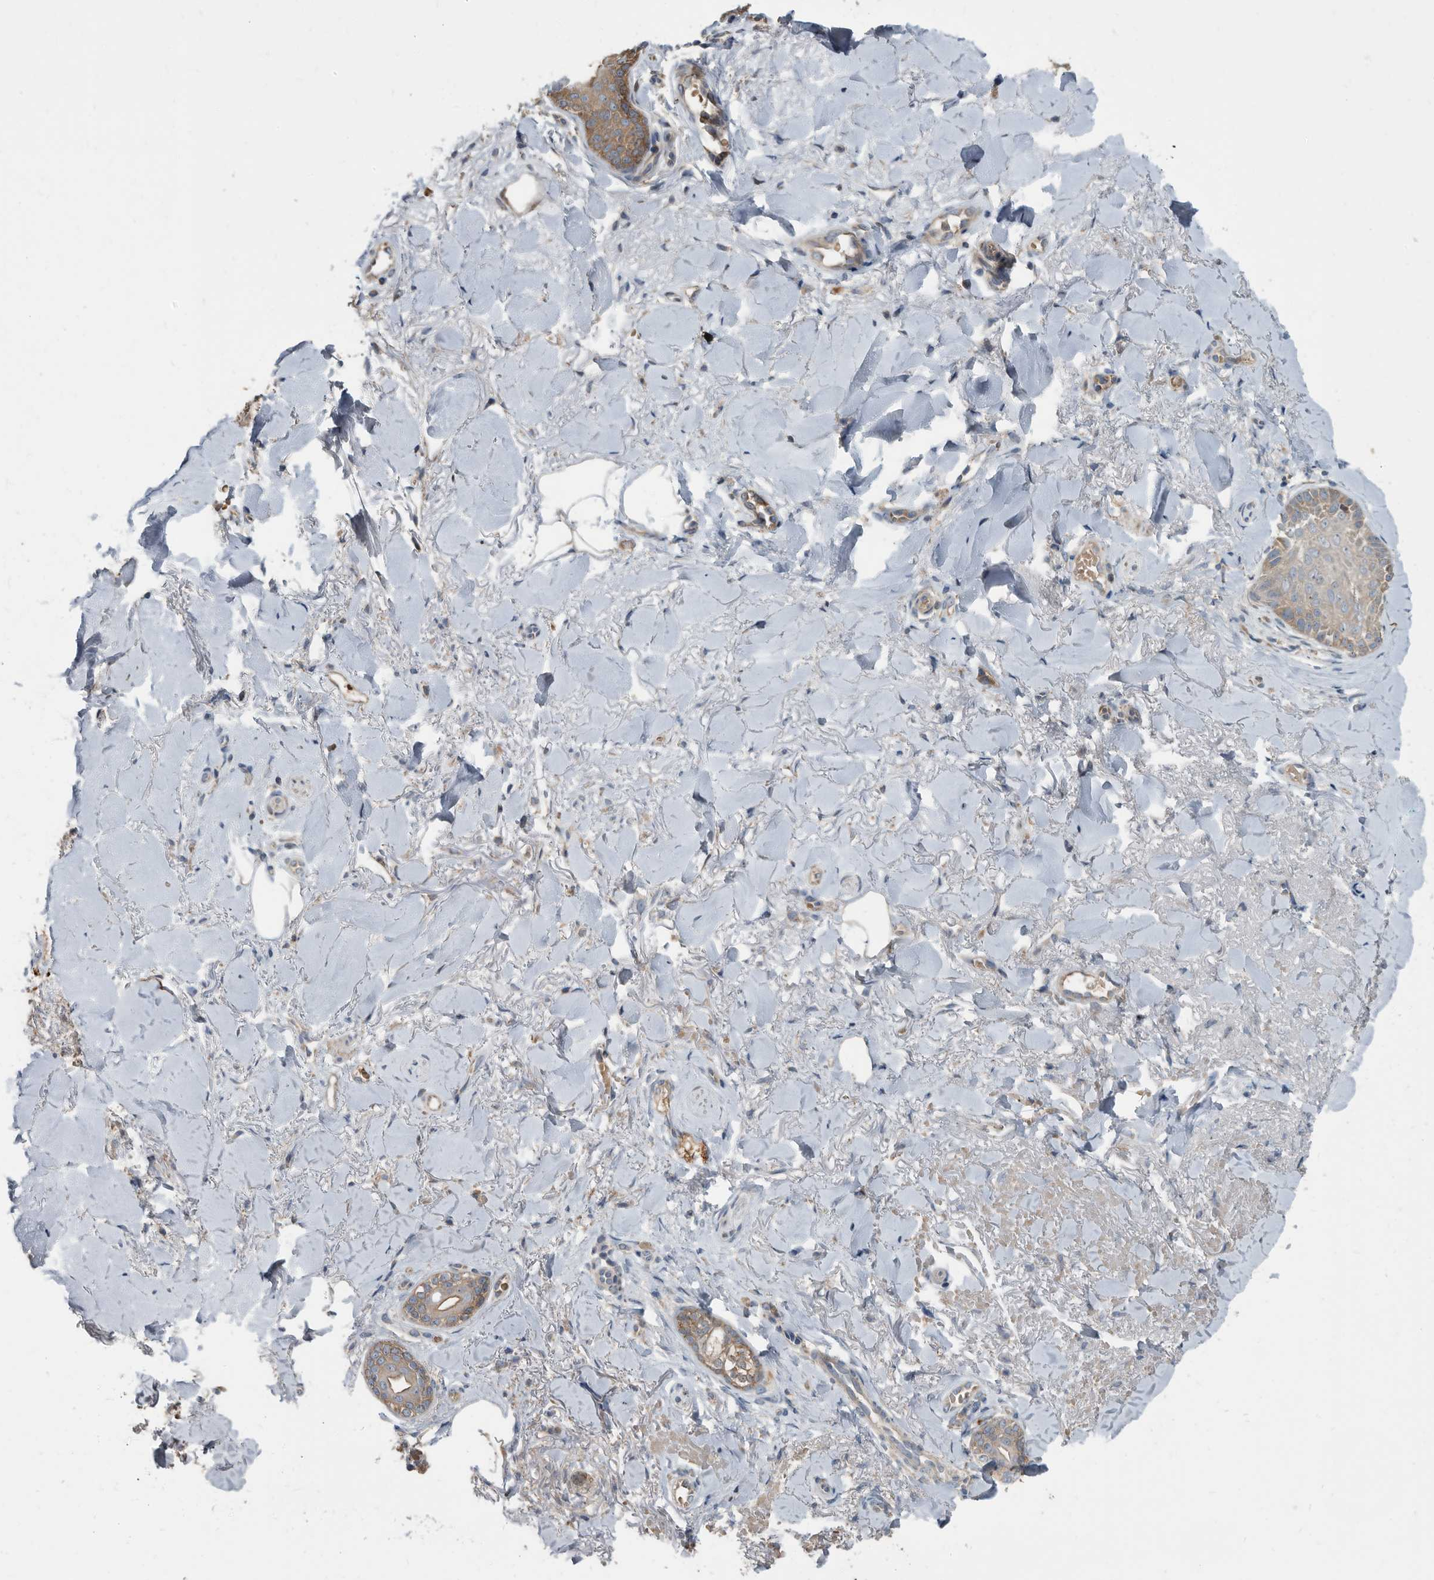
{"staining": {"intensity": "negative", "quantity": "none", "location": "none"}, "tissue": "skin cancer", "cell_type": "Tumor cells", "image_type": "cancer", "snomed": [{"axis": "morphology", "description": "Basal cell carcinoma"}, {"axis": "topography", "description": "Skin"}], "caption": "Immunohistochemical staining of skin cancer reveals no significant positivity in tumor cells.", "gene": "APEH", "patient": {"sex": "female", "age": 82}}